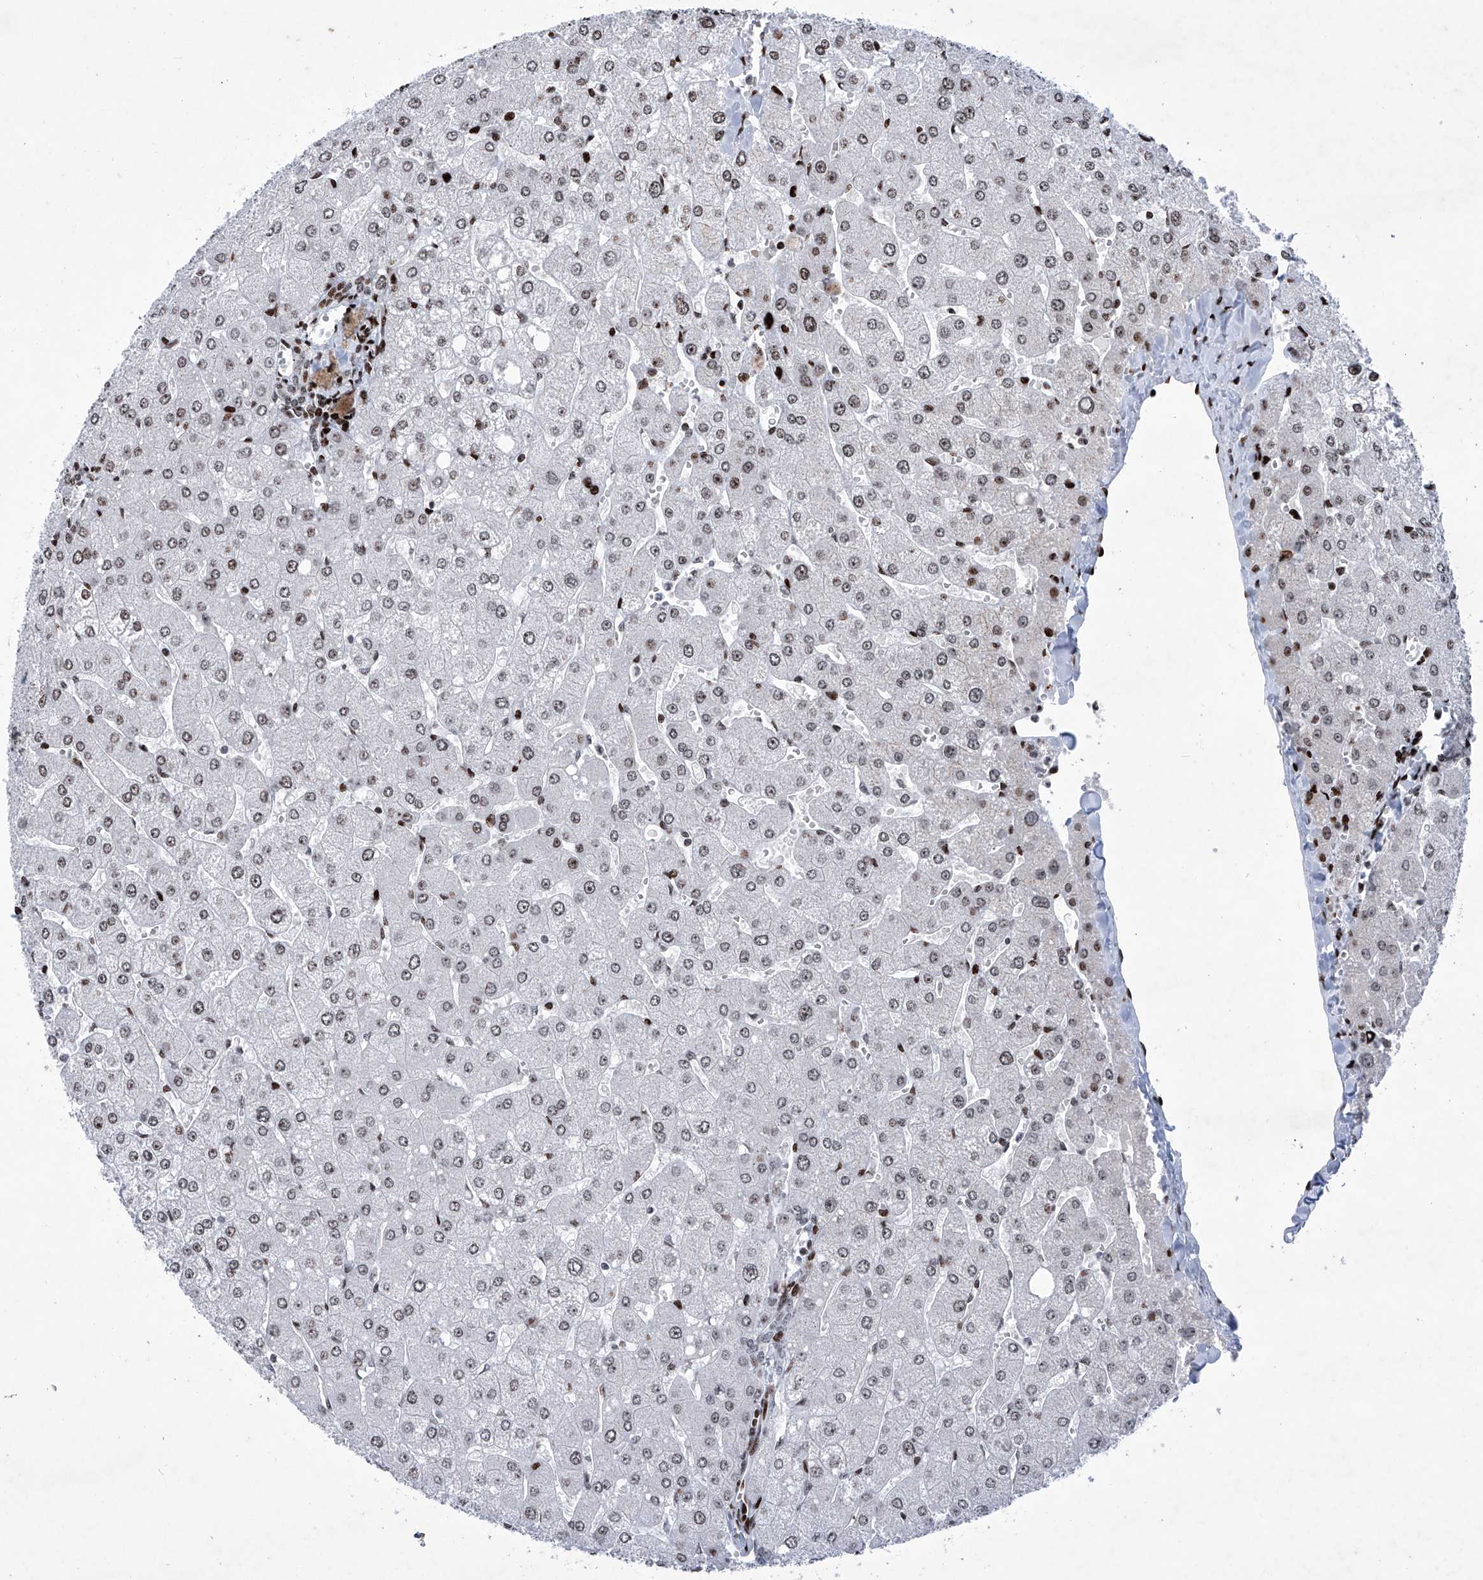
{"staining": {"intensity": "moderate", "quantity": "25%-75%", "location": "nuclear"}, "tissue": "liver", "cell_type": "Cholangiocytes", "image_type": "normal", "snomed": [{"axis": "morphology", "description": "Normal tissue, NOS"}, {"axis": "topography", "description": "Liver"}], "caption": "The photomicrograph reveals a brown stain indicating the presence of a protein in the nuclear of cholangiocytes in liver. Ihc stains the protein of interest in brown and the nuclei are stained blue.", "gene": "HEY2", "patient": {"sex": "male", "age": 55}}